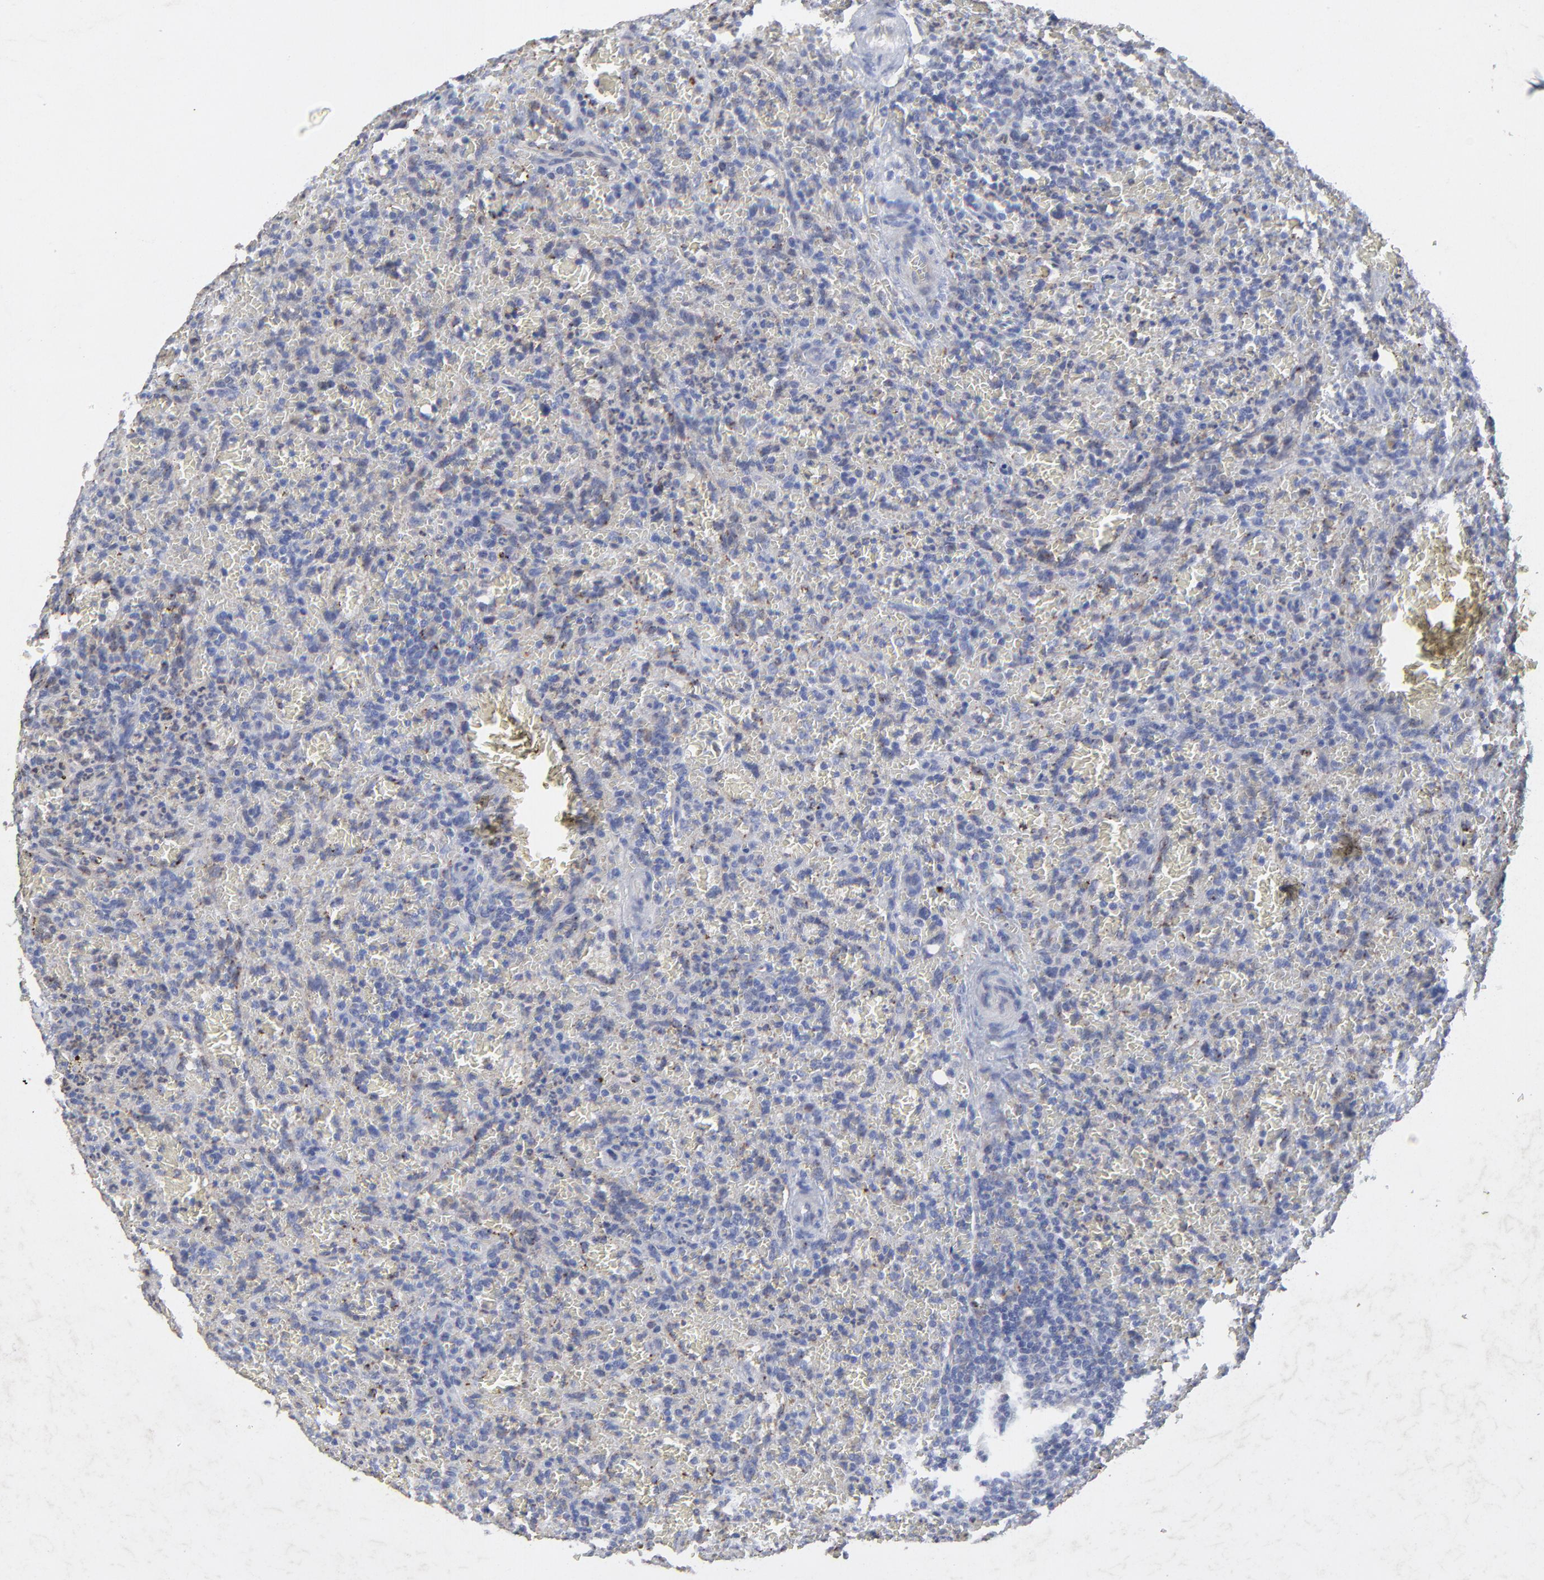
{"staining": {"intensity": "negative", "quantity": "none", "location": "none"}, "tissue": "lymphoma", "cell_type": "Tumor cells", "image_type": "cancer", "snomed": [{"axis": "morphology", "description": "Malignant lymphoma, non-Hodgkin's type, Low grade"}, {"axis": "topography", "description": "Spleen"}], "caption": "The micrograph exhibits no staining of tumor cells in lymphoma. The staining was performed using DAB to visualize the protein expression in brown, while the nuclei were stained in blue with hematoxylin (Magnification: 20x).", "gene": "LGALS3", "patient": {"sex": "female", "age": 64}}